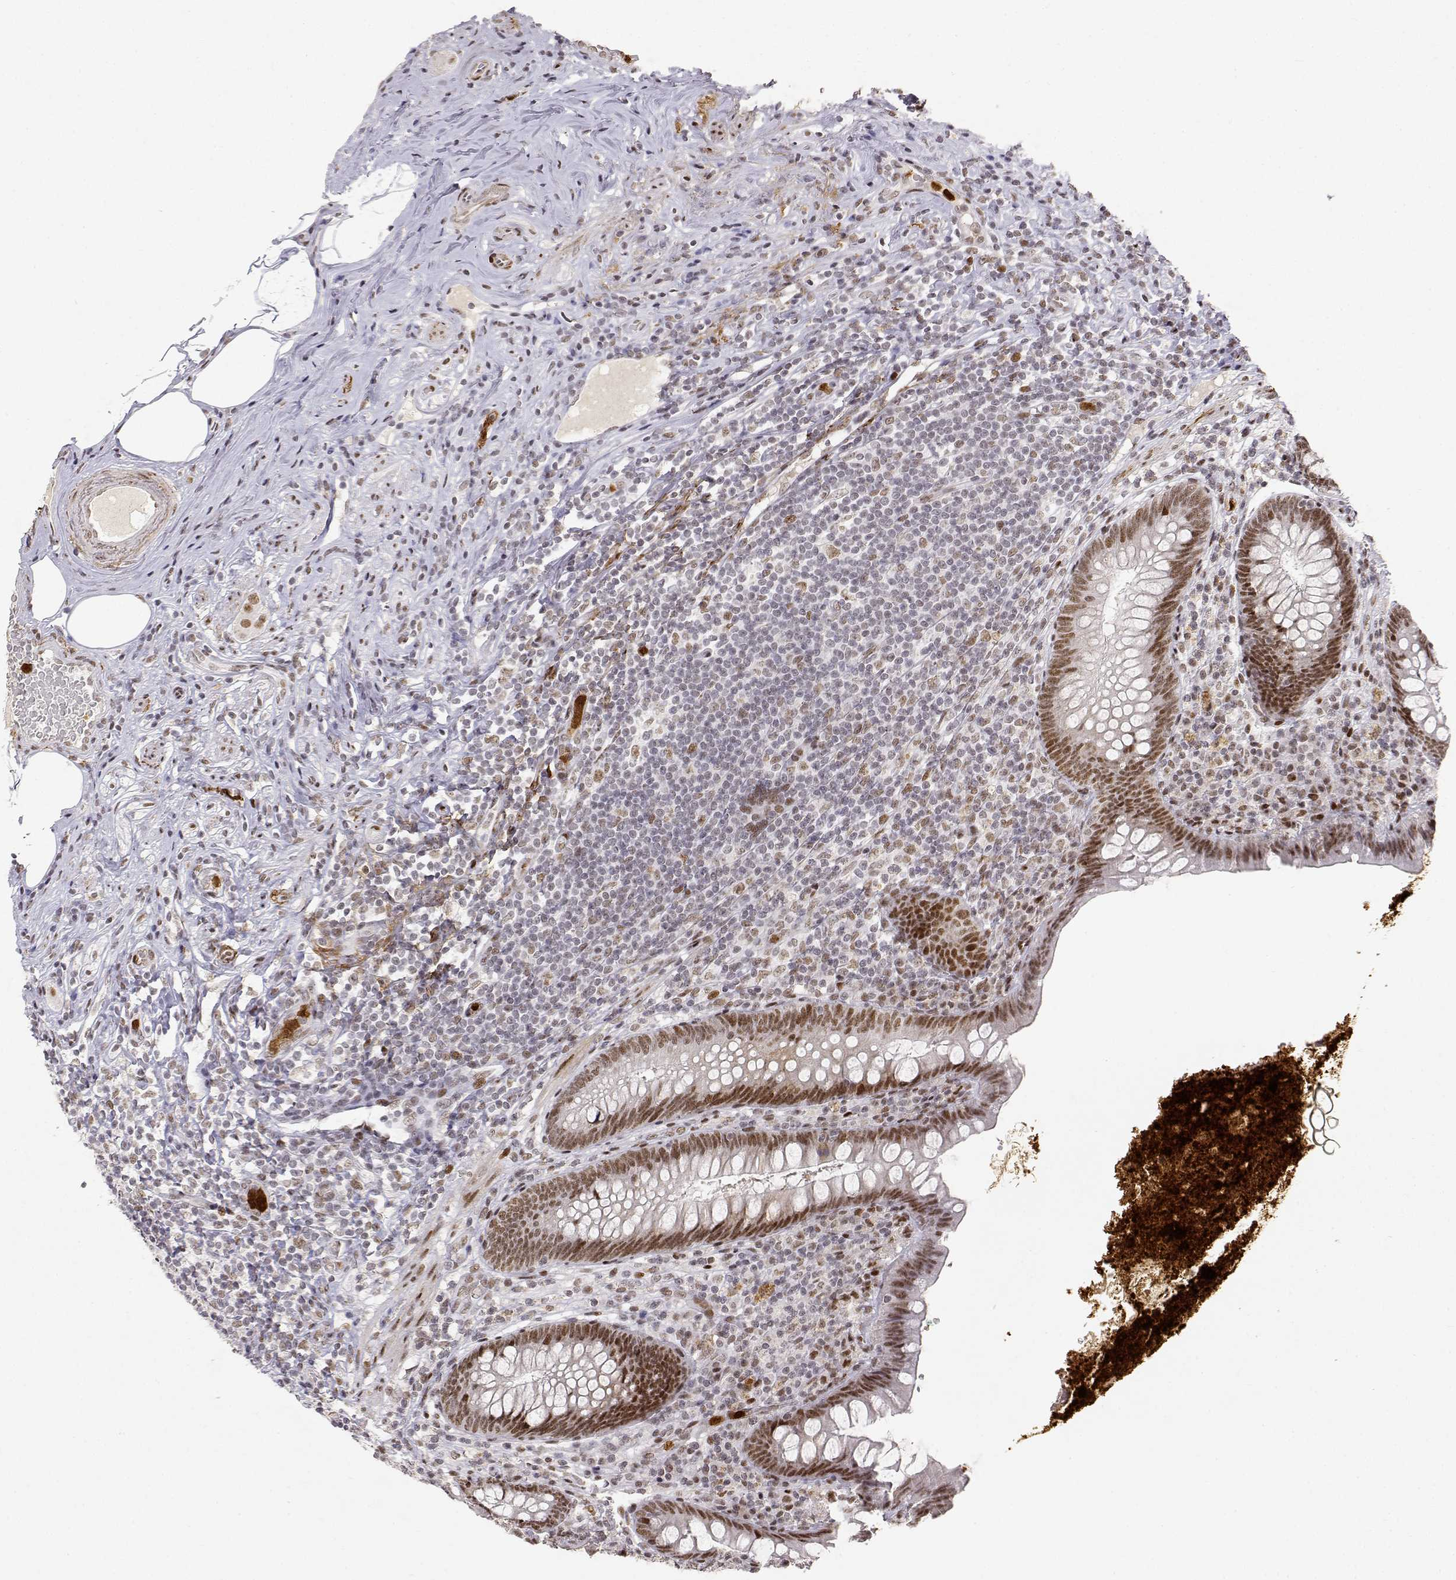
{"staining": {"intensity": "moderate", "quantity": ">75%", "location": "nuclear"}, "tissue": "appendix", "cell_type": "Glandular cells", "image_type": "normal", "snomed": [{"axis": "morphology", "description": "Normal tissue, NOS"}, {"axis": "topography", "description": "Appendix"}], "caption": "A brown stain shows moderate nuclear staining of a protein in glandular cells of benign appendix. Ihc stains the protein of interest in brown and the nuclei are stained blue.", "gene": "RSF1", "patient": {"sex": "male", "age": 47}}